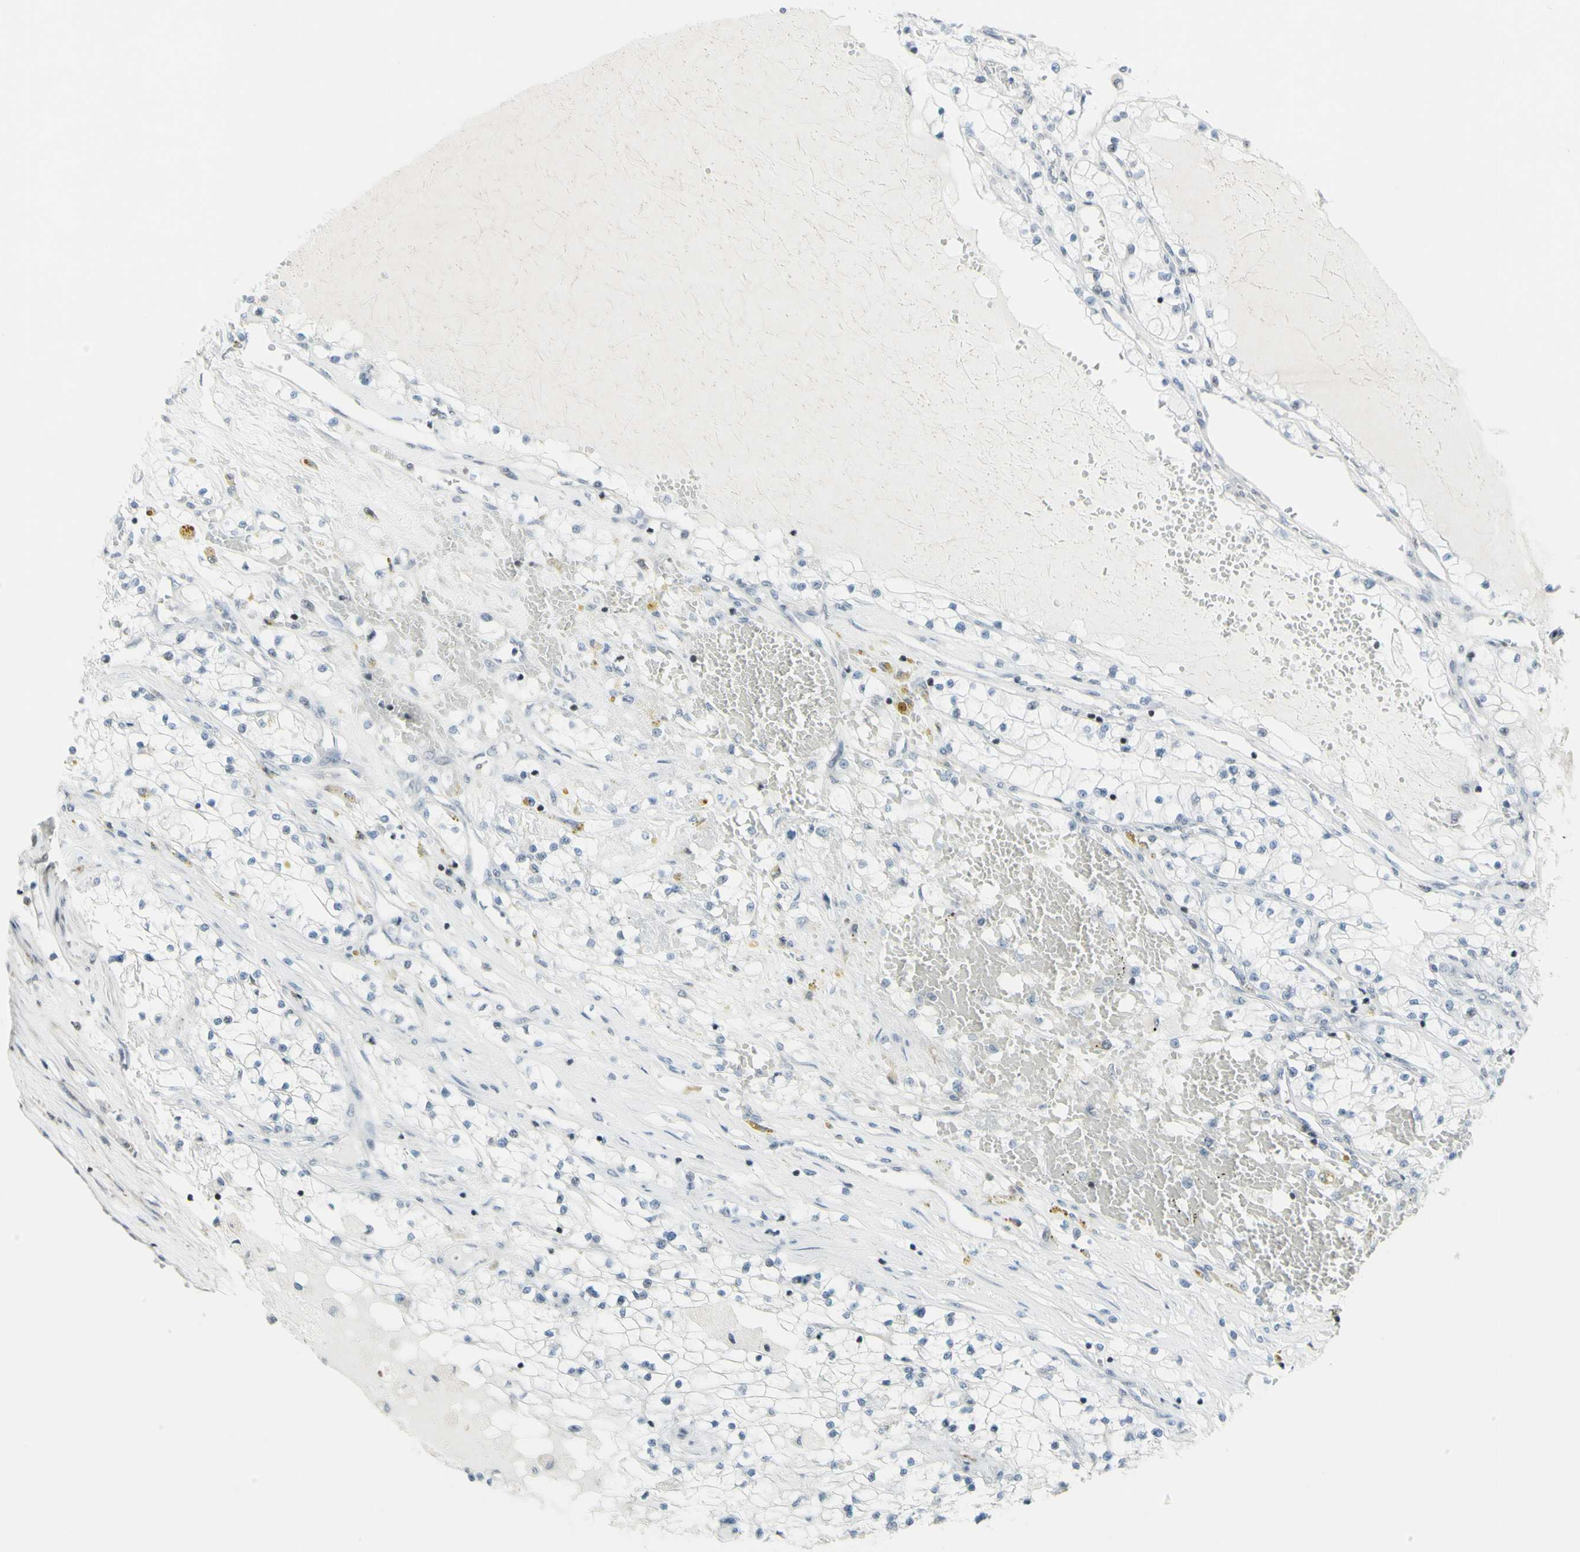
{"staining": {"intensity": "negative", "quantity": "none", "location": "none"}, "tissue": "renal cancer", "cell_type": "Tumor cells", "image_type": "cancer", "snomed": [{"axis": "morphology", "description": "Adenocarcinoma, NOS"}, {"axis": "topography", "description": "Kidney"}], "caption": "DAB (3,3'-diaminobenzidine) immunohistochemical staining of human renal cancer (adenocarcinoma) exhibits no significant expression in tumor cells.", "gene": "SUPT6H", "patient": {"sex": "male", "age": 68}}